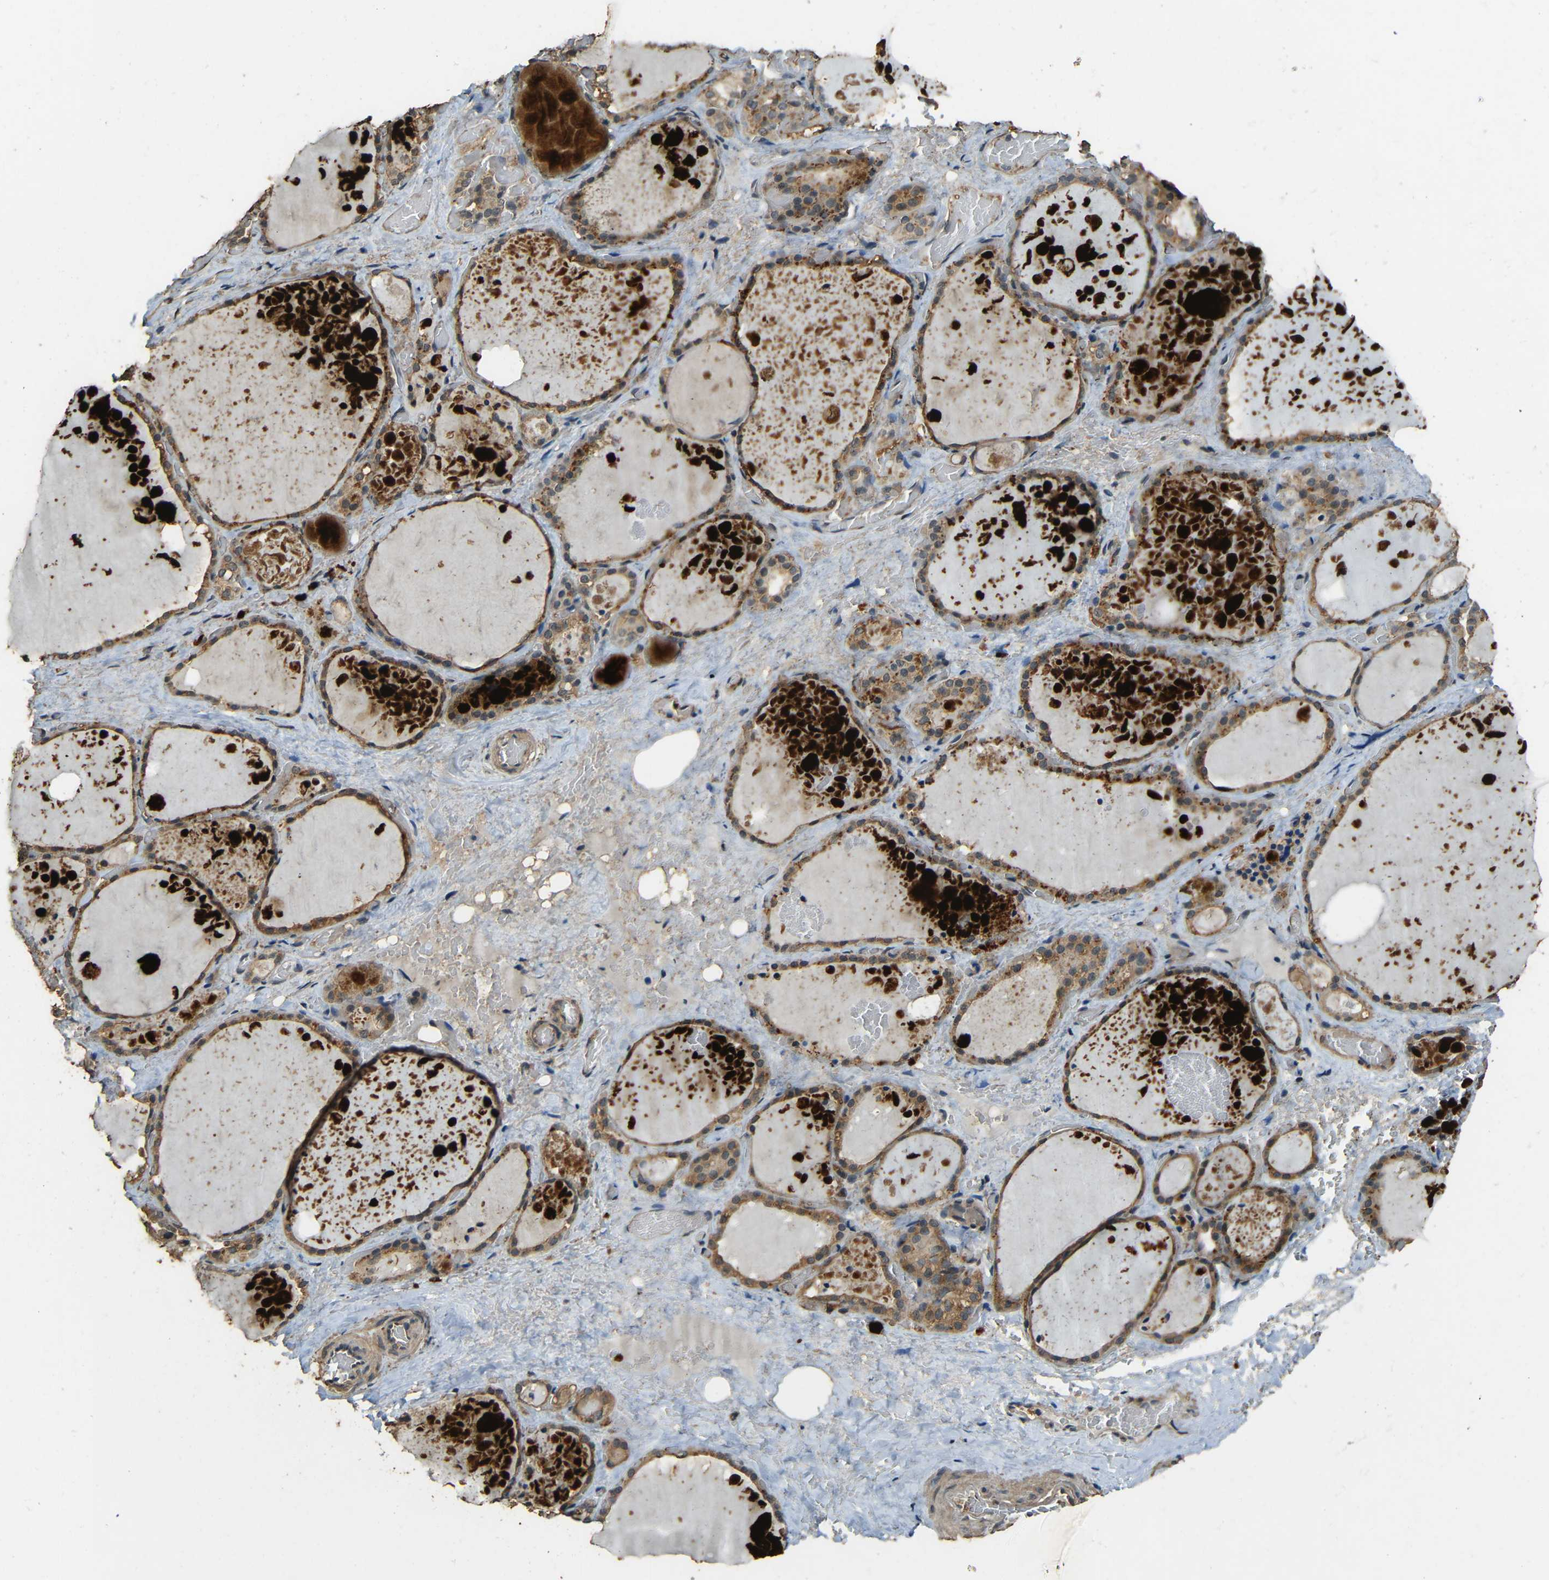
{"staining": {"intensity": "moderate", "quantity": "25%-75%", "location": "cytoplasmic/membranous"}, "tissue": "thyroid gland", "cell_type": "Glandular cells", "image_type": "normal", "snomed": [{"axis": "morphology", "description": "Normal tissue, NOS"}, {"axis": "topography", "description": "Thyroid gland"}], "caption": "Immunohistochemistry (IHC) image of normal thyroid gland: thyroid gland stained using immunohistochemistry exhibits medium levels of moderate protein expression localized specifically in the cytoplasmic/membranous of glandular cells, appearing as a cytoplasmic/membranous brown color.", "gene": "PDE5A", "patient": {"sex": "male", "age": 61}}